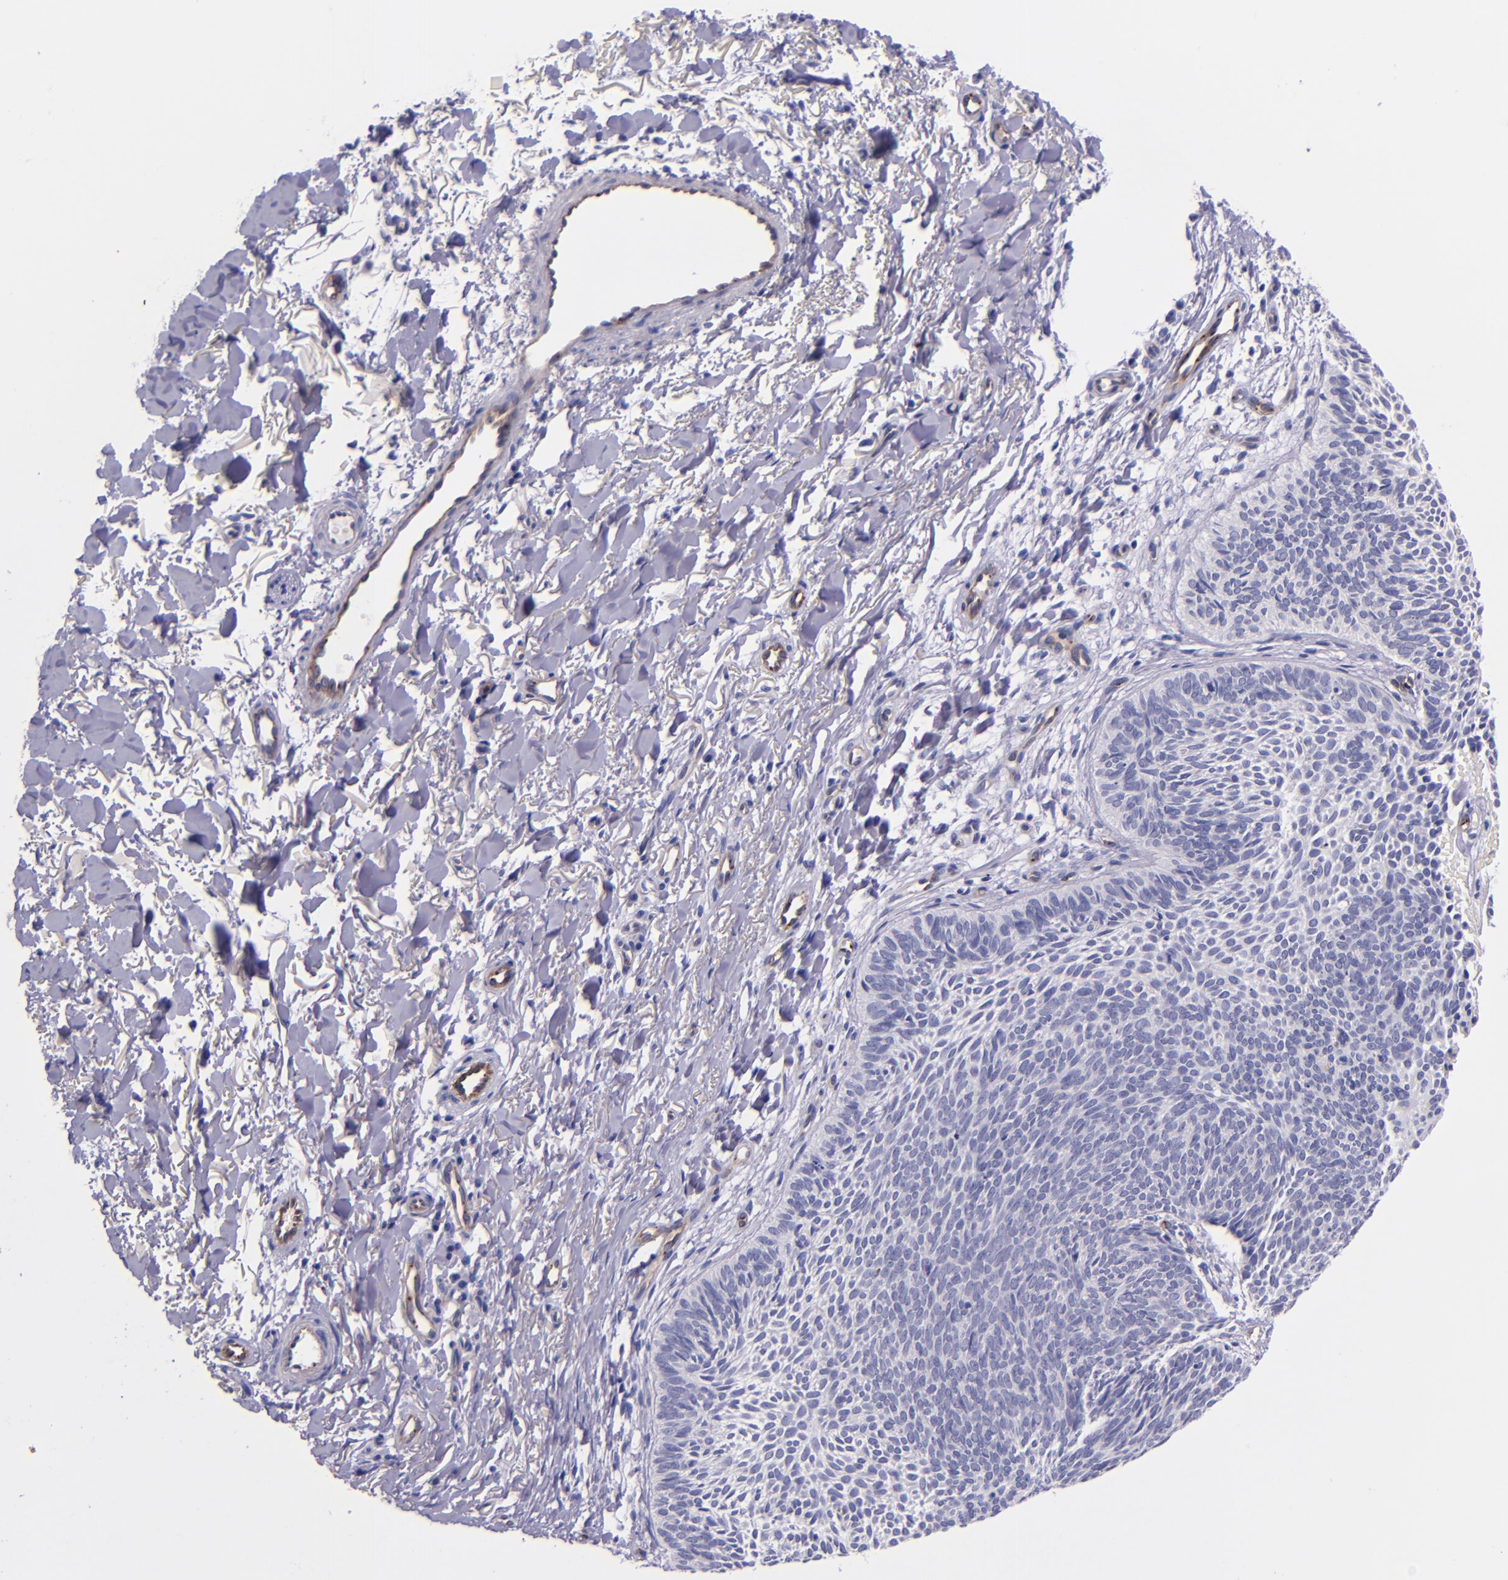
{"staining": {"intensity": "negative", "quantity": "none", "location": "none"}, "tissue": "skin cancer", "cell_type": "Tumor cells", "image_type": "cancer", "snomed": [{"axis": "morphology", "description": "Basal cell carcinoma"}, {"axis": "topography", "description": "Skin"}], "caption": "An immunohistochemistry photomicrograph of skin basal cell carcinoma is shown. There is no staining in tumor cells of skin basal cell carcinoma.", "gene": "NOS3", "patient": {"sex": "male", "age": 84}}